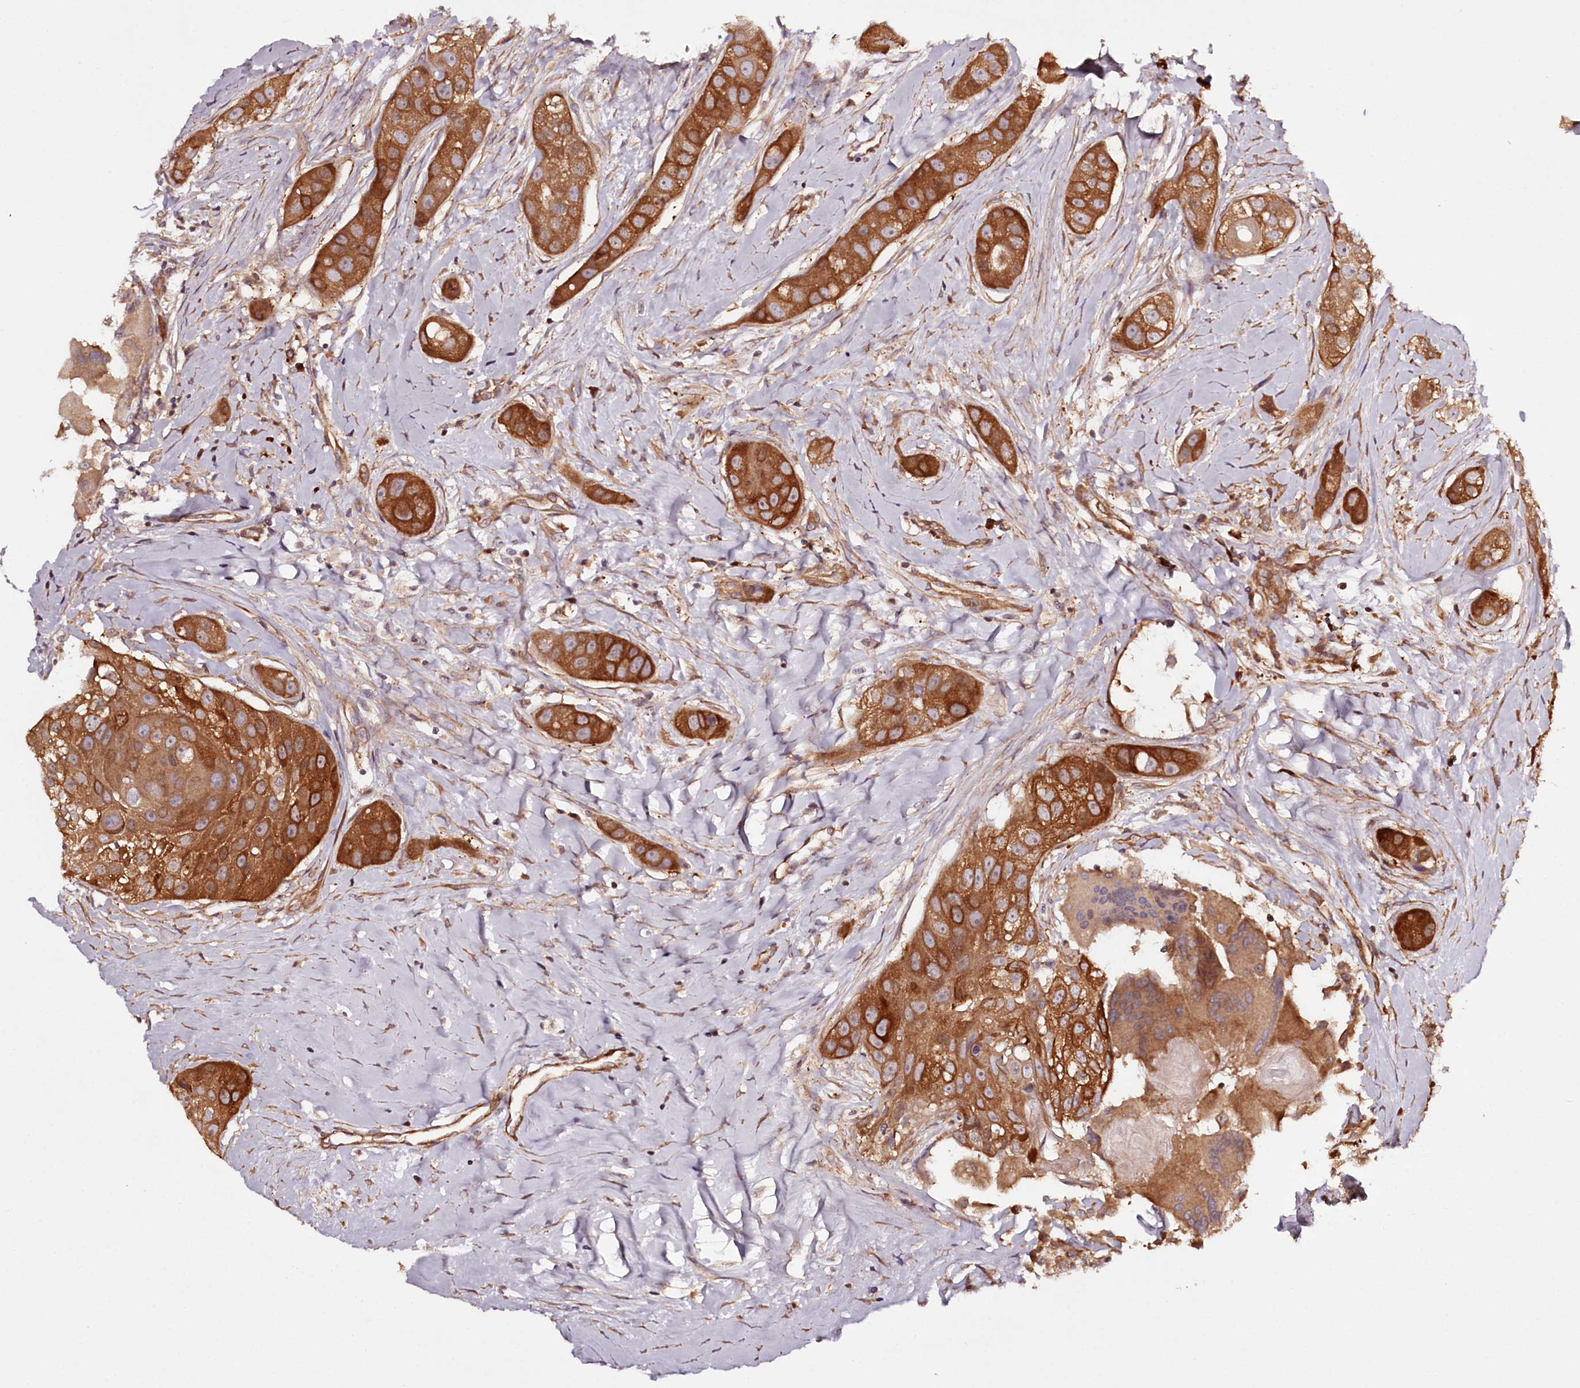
{"staining": {"intensity": "strong", "quantity": ">75%", "location": "cytoplasmic/membranous"}, "tissue": "head and neck cancer", "cell_type": "Tumor cells", "image_type": "cancer", "snomed": [{"axis": "morphology", "description": "Normal tissue, NOS"}, {"axis": "morphology", "description": "Squamous cell carcinoma, NOS"}, {"axis": "topography", "description": "Skeletal muscle"}, {"axis": "topography", "description": "Head-Neck"}], "caption": "Approximately >75% of tumor cells in head and neck squamous cell carcinoma exhibit strong cytoplasmic/membranous protein staining as visualized by brown immunohistochemical staining.", "gene": "TARS1", "patient": {"sex": "male", "age": 51}}